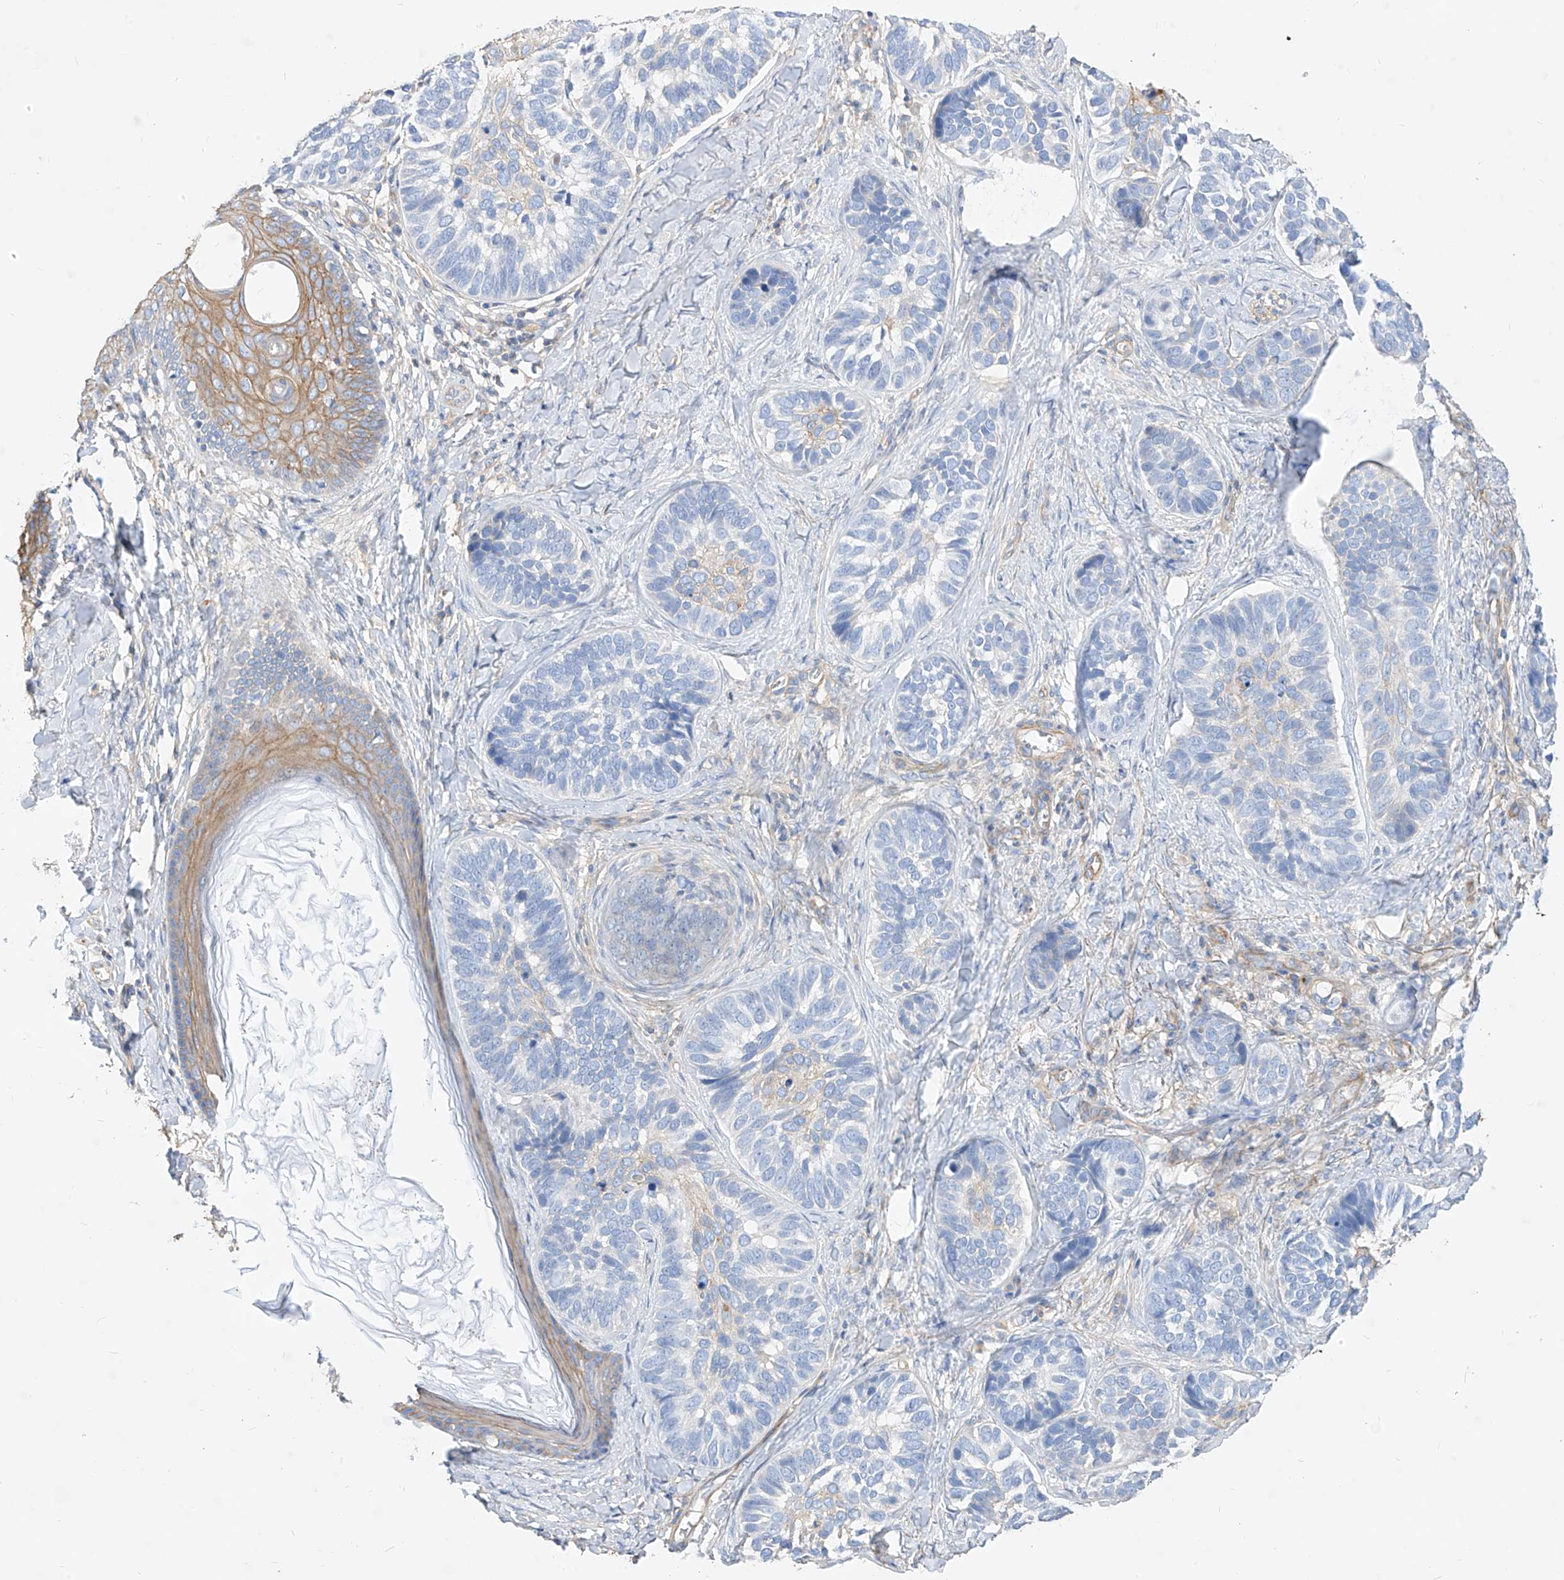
{"staining": {"intensity": "weak", "quantity": "<25%", "location": "cytoplasmic/membranous"}, "tissue": "skin cancer", "cell_type": "Tumor cells", "image_type": "cancer", "snomed": [{"axis": "morphology", "description": "Basal cell carcinoma"}, {"axis": "topography", "description": "Skin"}], "caption": "An image of basal cell carcinoma (skin) stained for a protein shows no brown staining in tumor cells. Nuclei are stained in blue.", "gene": "SCGB2A1", "patient": {"sex": "male", "age": 62}}